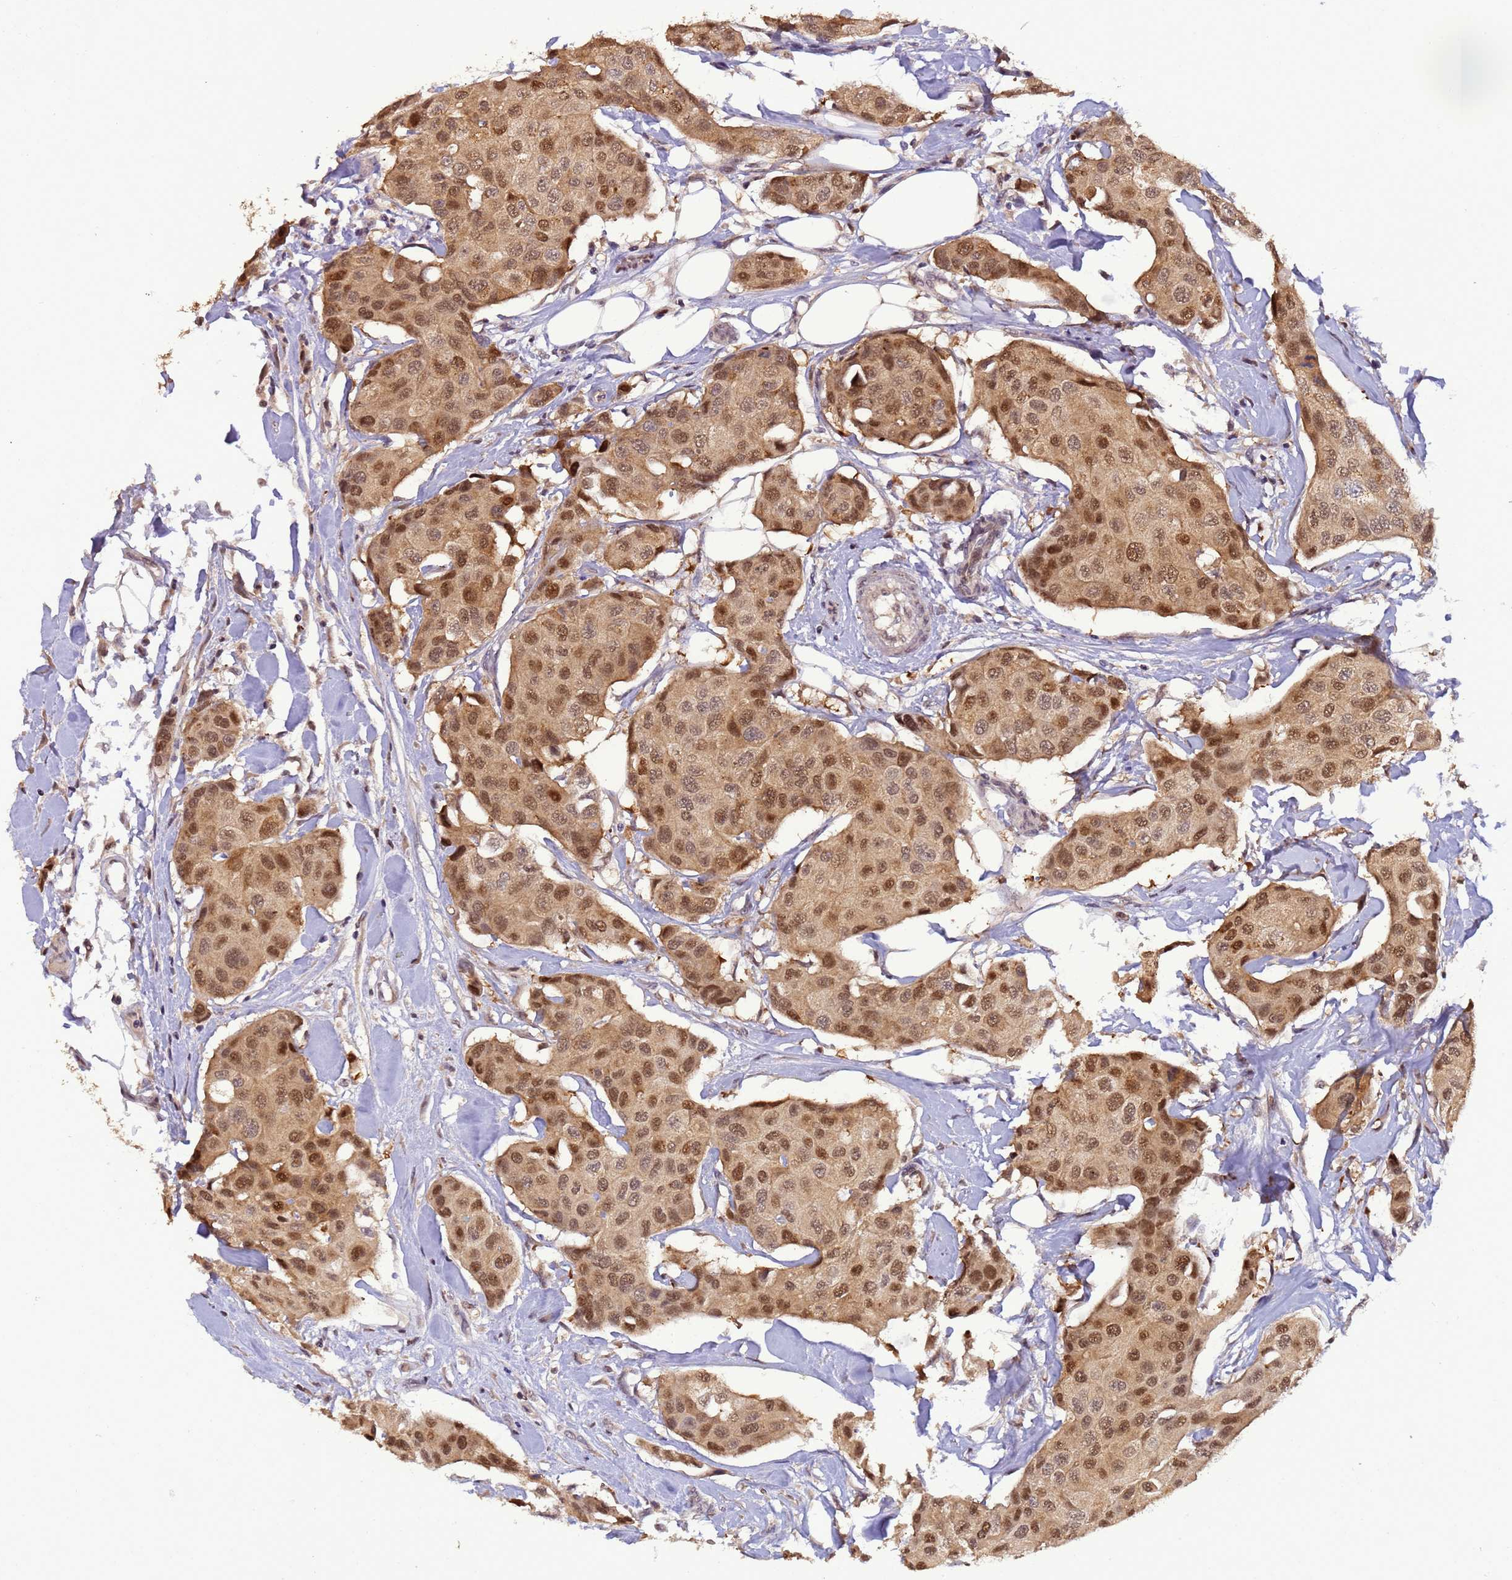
{"staining": {"intensity": "moderate", "quantity": ">75%", "location": "nuclear"}, "tissue": "breast cancer", "cell_type": "Tumor cells", "image_type": "cancer", "snomed": [{"axis": "morphology", "description": "Duct carcinoma"}, {"axis": "topography", "description": "Breast"}, {"axis": "topography", "description": "Lymph node"}], "caption": "Tumor cells show medium levels of moderate nuclear expression in approximately >75% of cells in breast cancer (invasive ductal carcinoma). The protein of interest is stained brown, and the nuclei are stained in blue (DAB (3,3'-diaminobenzidine) IHC with brightfield microscopy, high magnification).", "gene": "ZBTB5", "patient": {"sex": "female", "age": 80}}